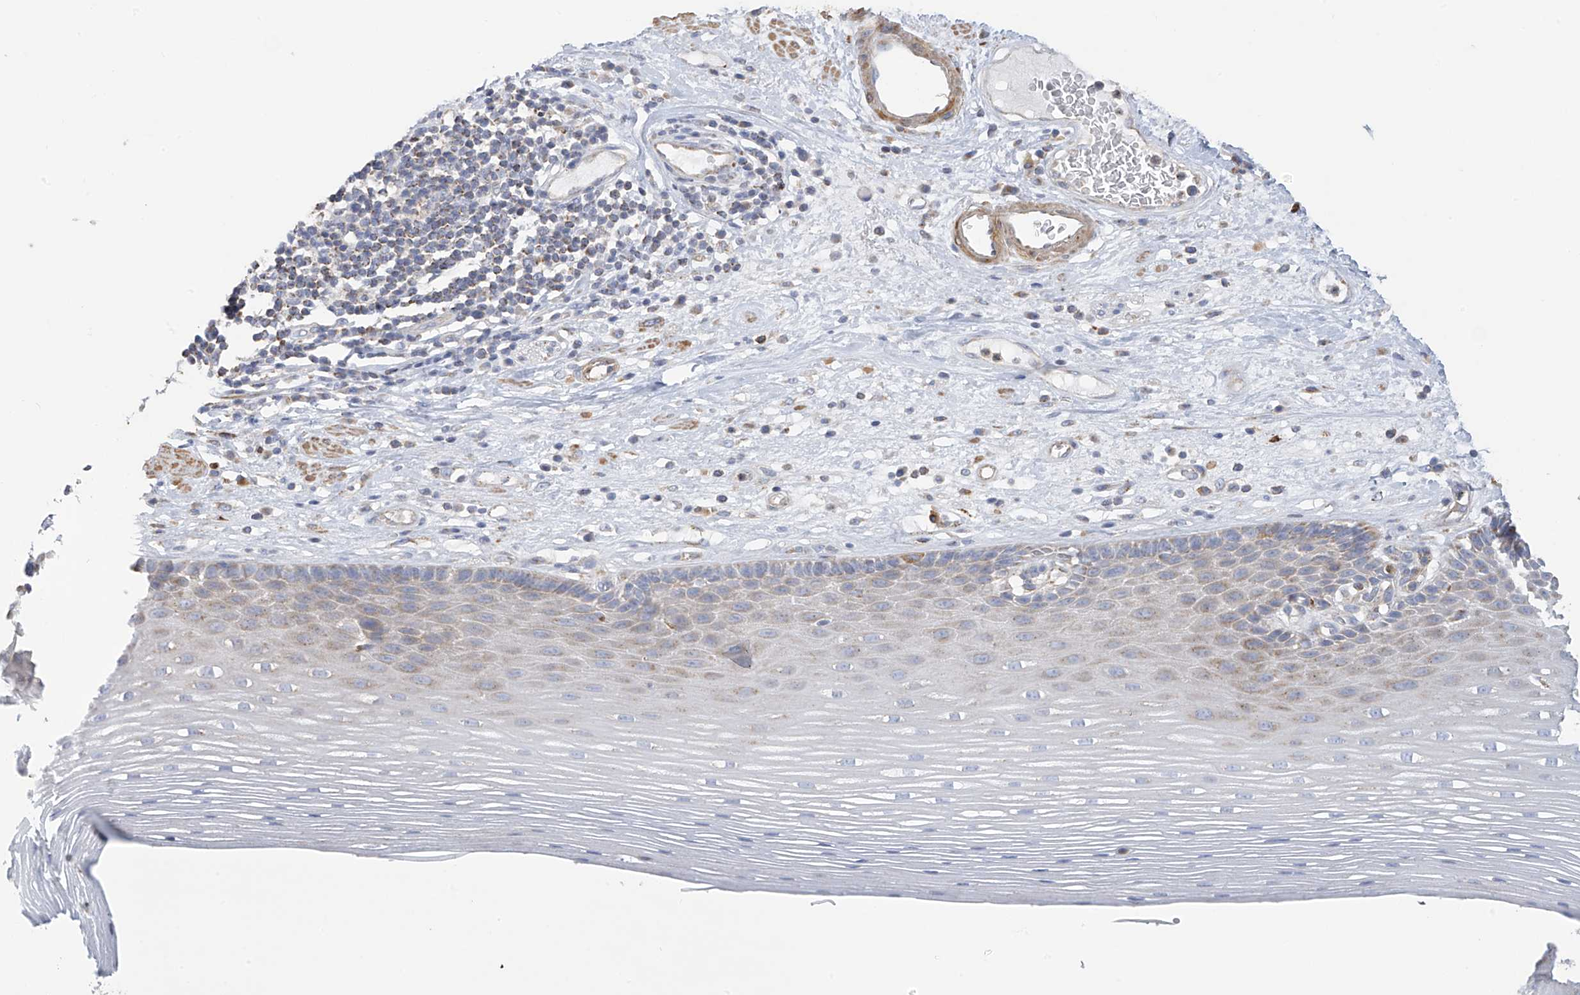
{"staining": {"intensity": "moderate", "quantity": "25%-75%", "location": "cytoplasmic/membranous"}, "tissue": "esophagus", "cell_type": "Squamous epithelial cells", "image_type": "normal", "snomed": [{"axis": "morphology", "description": "Normal tissue, NOS"}, {"axis": "topography", "description": "Esophagus"}], "caption": "A brown stain shows moderate cytoplasmic/membranous expression of a protein in squamous epithelial cells of benign human esophagus. (IHC, brightfield microscopy, high magnification).", "gene": "ITM2B", "patient": {"sex": "male", "age": 62}}